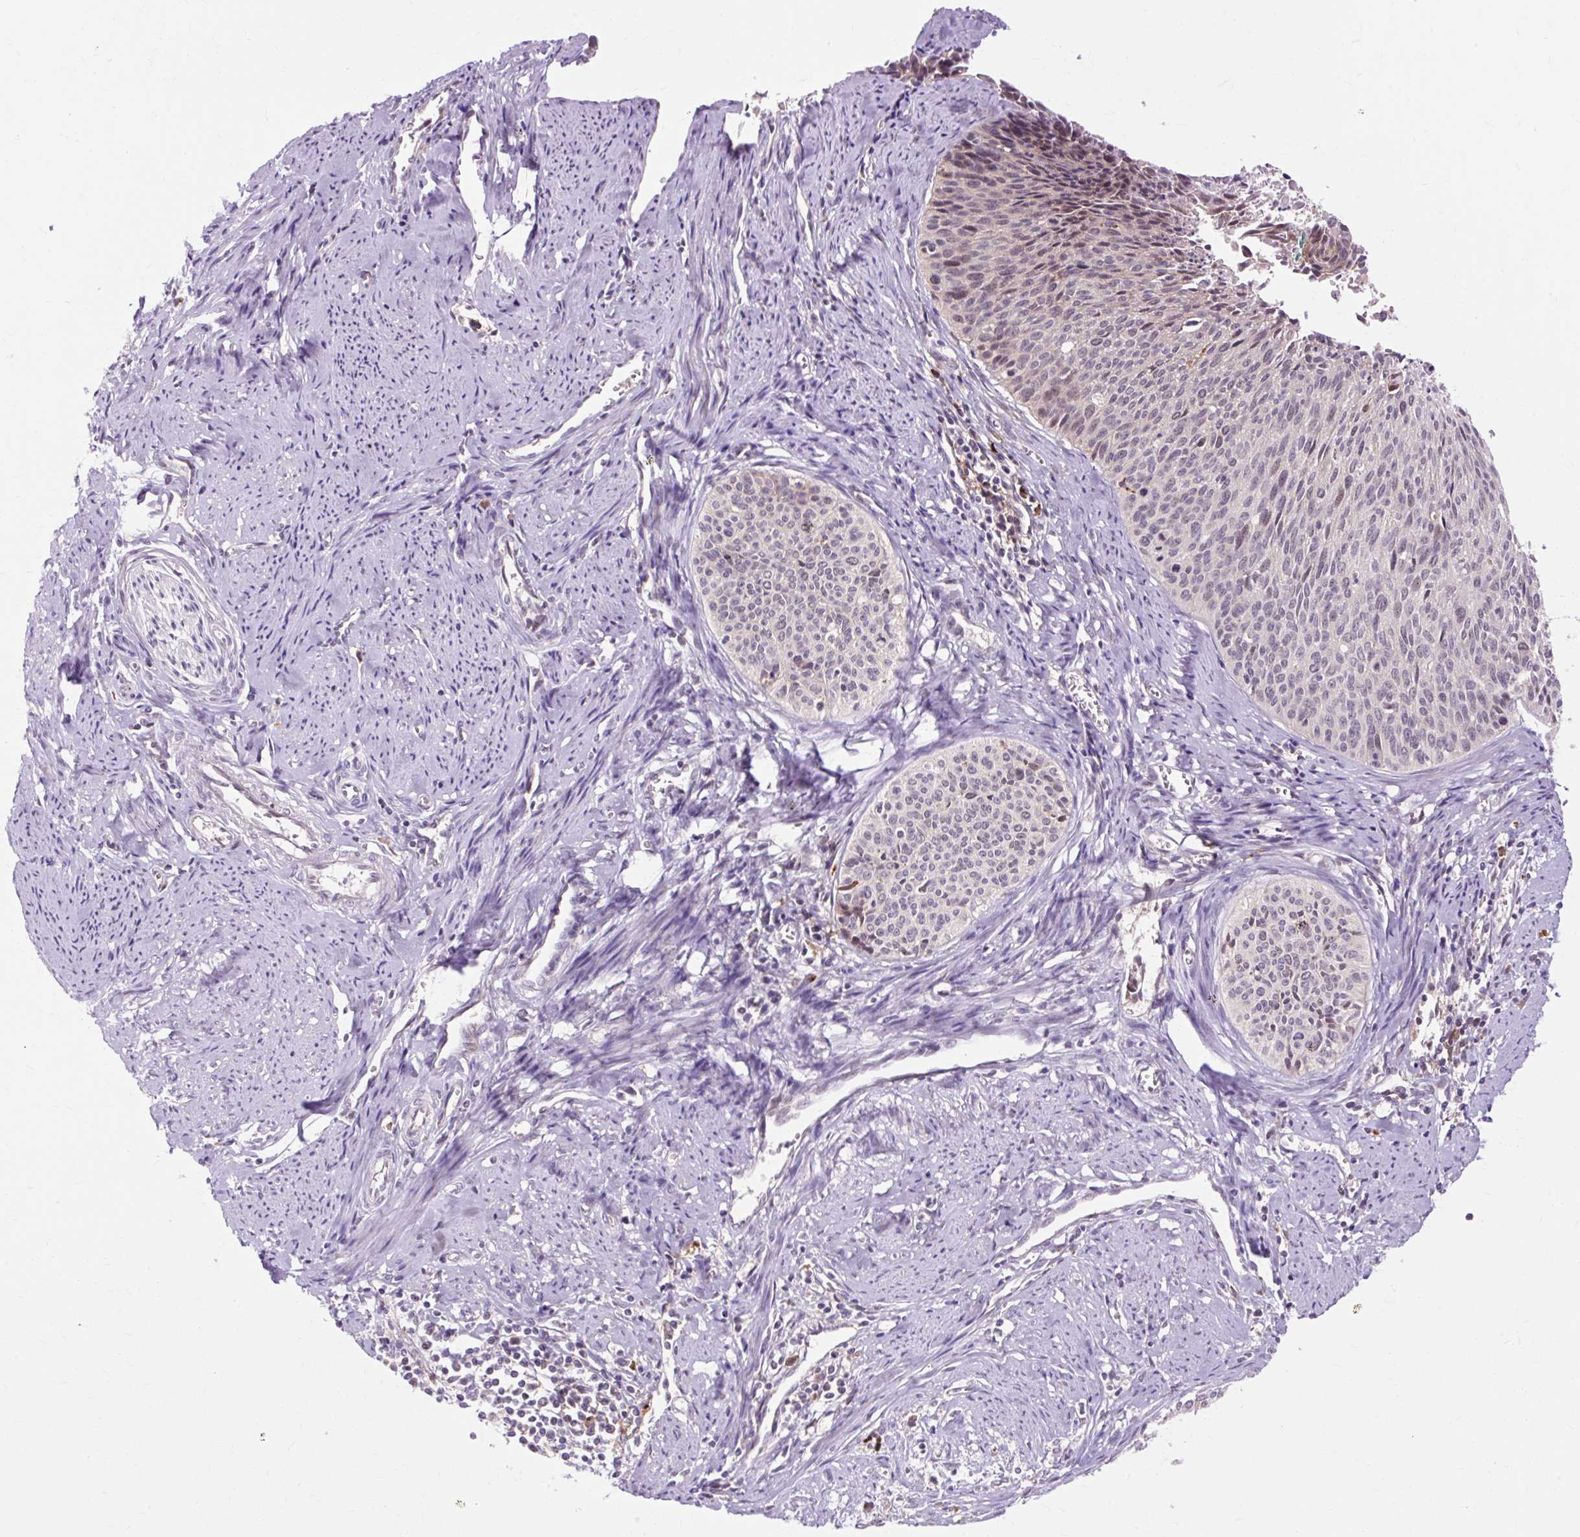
{"staining": {"intensity": "moderate", "quantity": "<25%", "location": "nuclear"}, "tissue": "cervical cancer", "cell_type": "Tumor cells", "image_type": "cancer", "snomed": [{"axis": "morphology", "description": "Squamous cell carcinoma, NOS"}, {"axis": "topography", "description": "Cervix"}], "caption": "An image of human cervical cancer (squamous cell carcinoma) stained for a protein displays moderate nuclear brown staining in tumor cells.", "gene": "GEMIN2", "patient": {"sex": "female", "age": 55}}